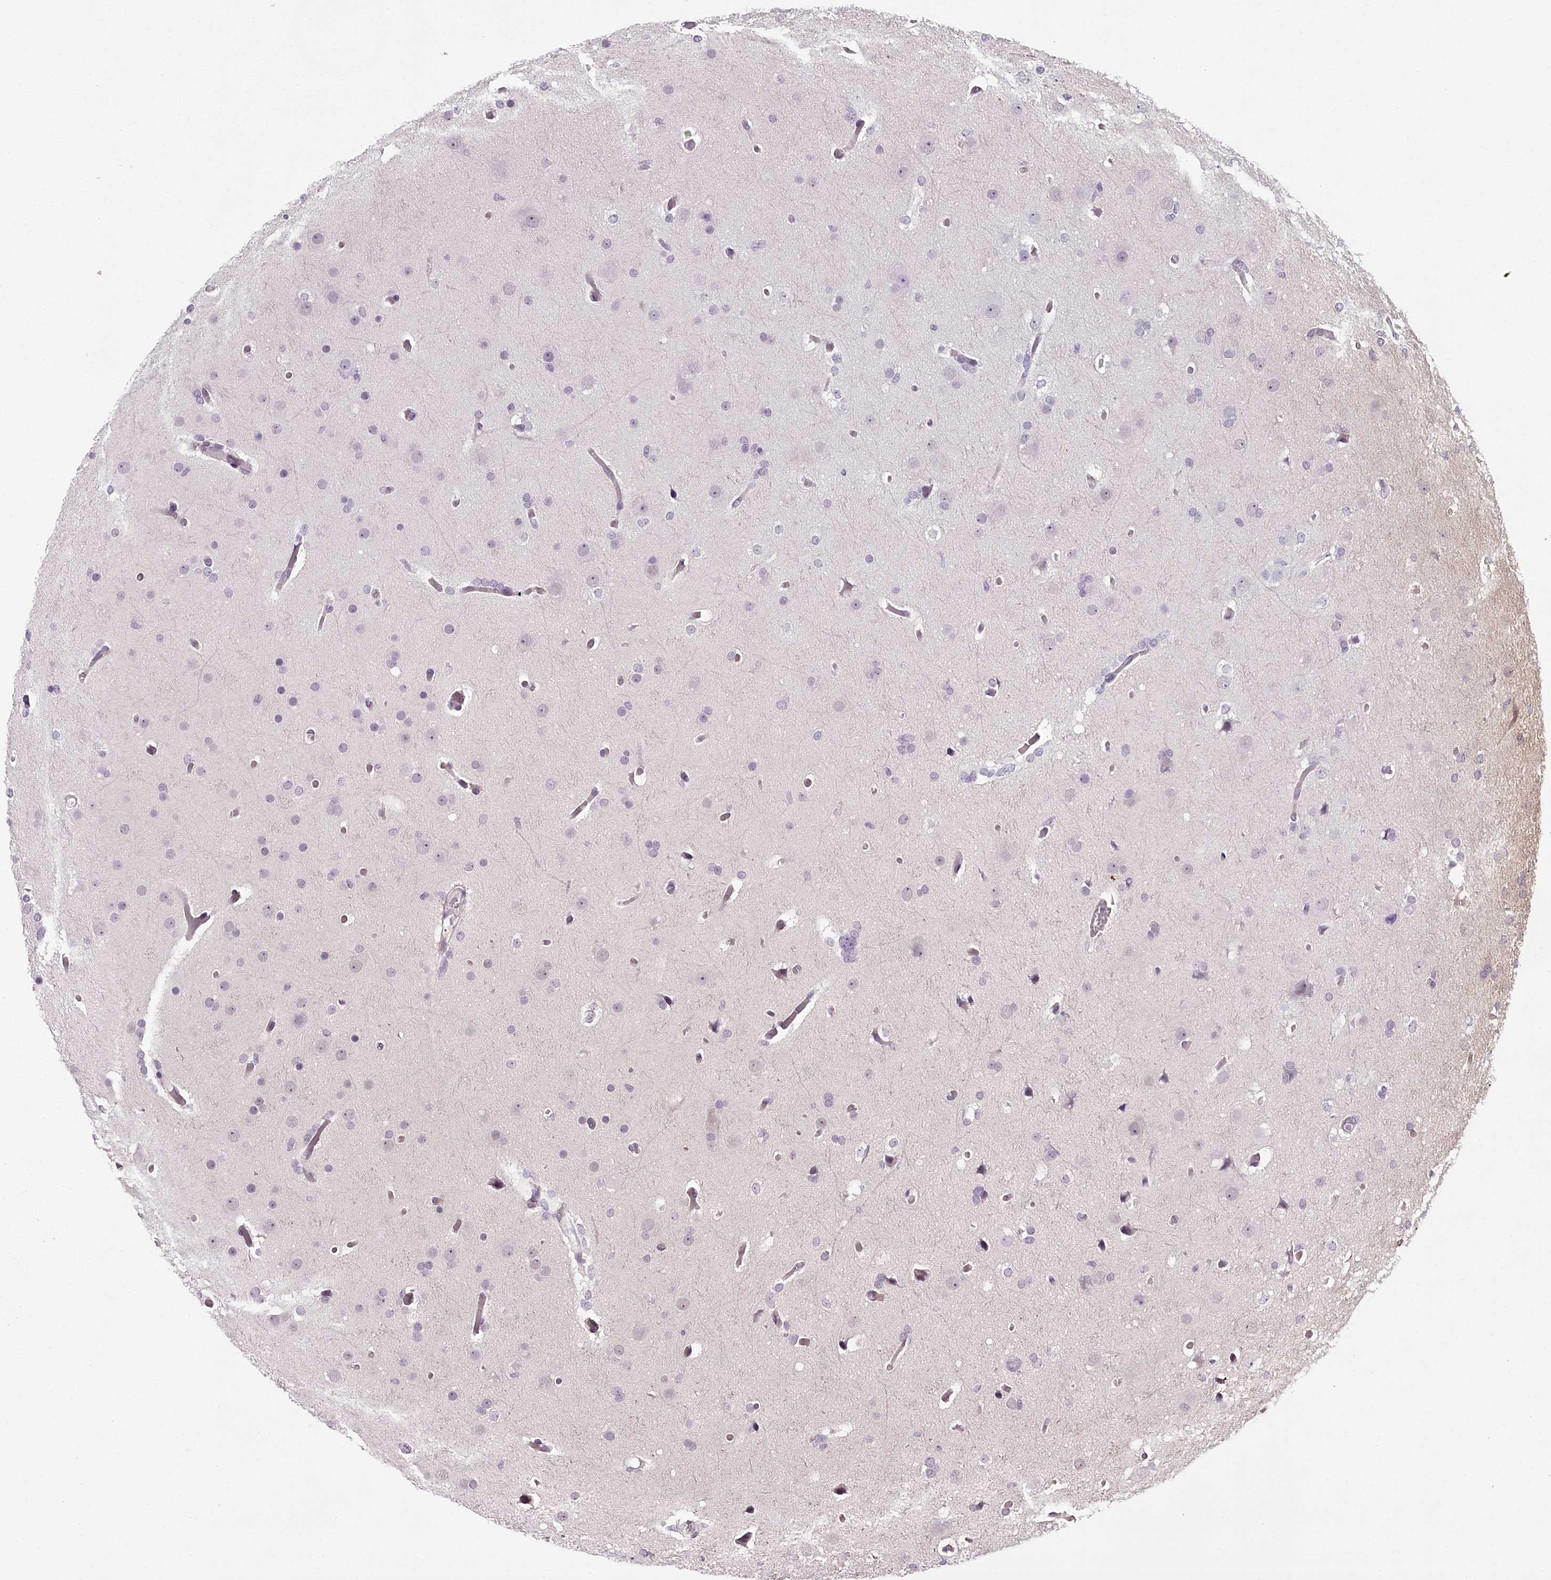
{"staining": {"intensity": "negative", "quantity": "none", "location": "none"}, "tissue": "glioma", "cell_type": "Tumor cells", "image_type": "cancer", "snomed": [{"axis": "morphology", "description": "Glioma, malignant, High grade"}, {"axis": "topography", "description": "Cerebral cortex"}], "caption": "This is an immunohistochemistry (IHC) histopathology image of glioma. There is no expression in tumor cells.", "gene": "TTC33", "patient": {"sex": "female", "age": 36}}